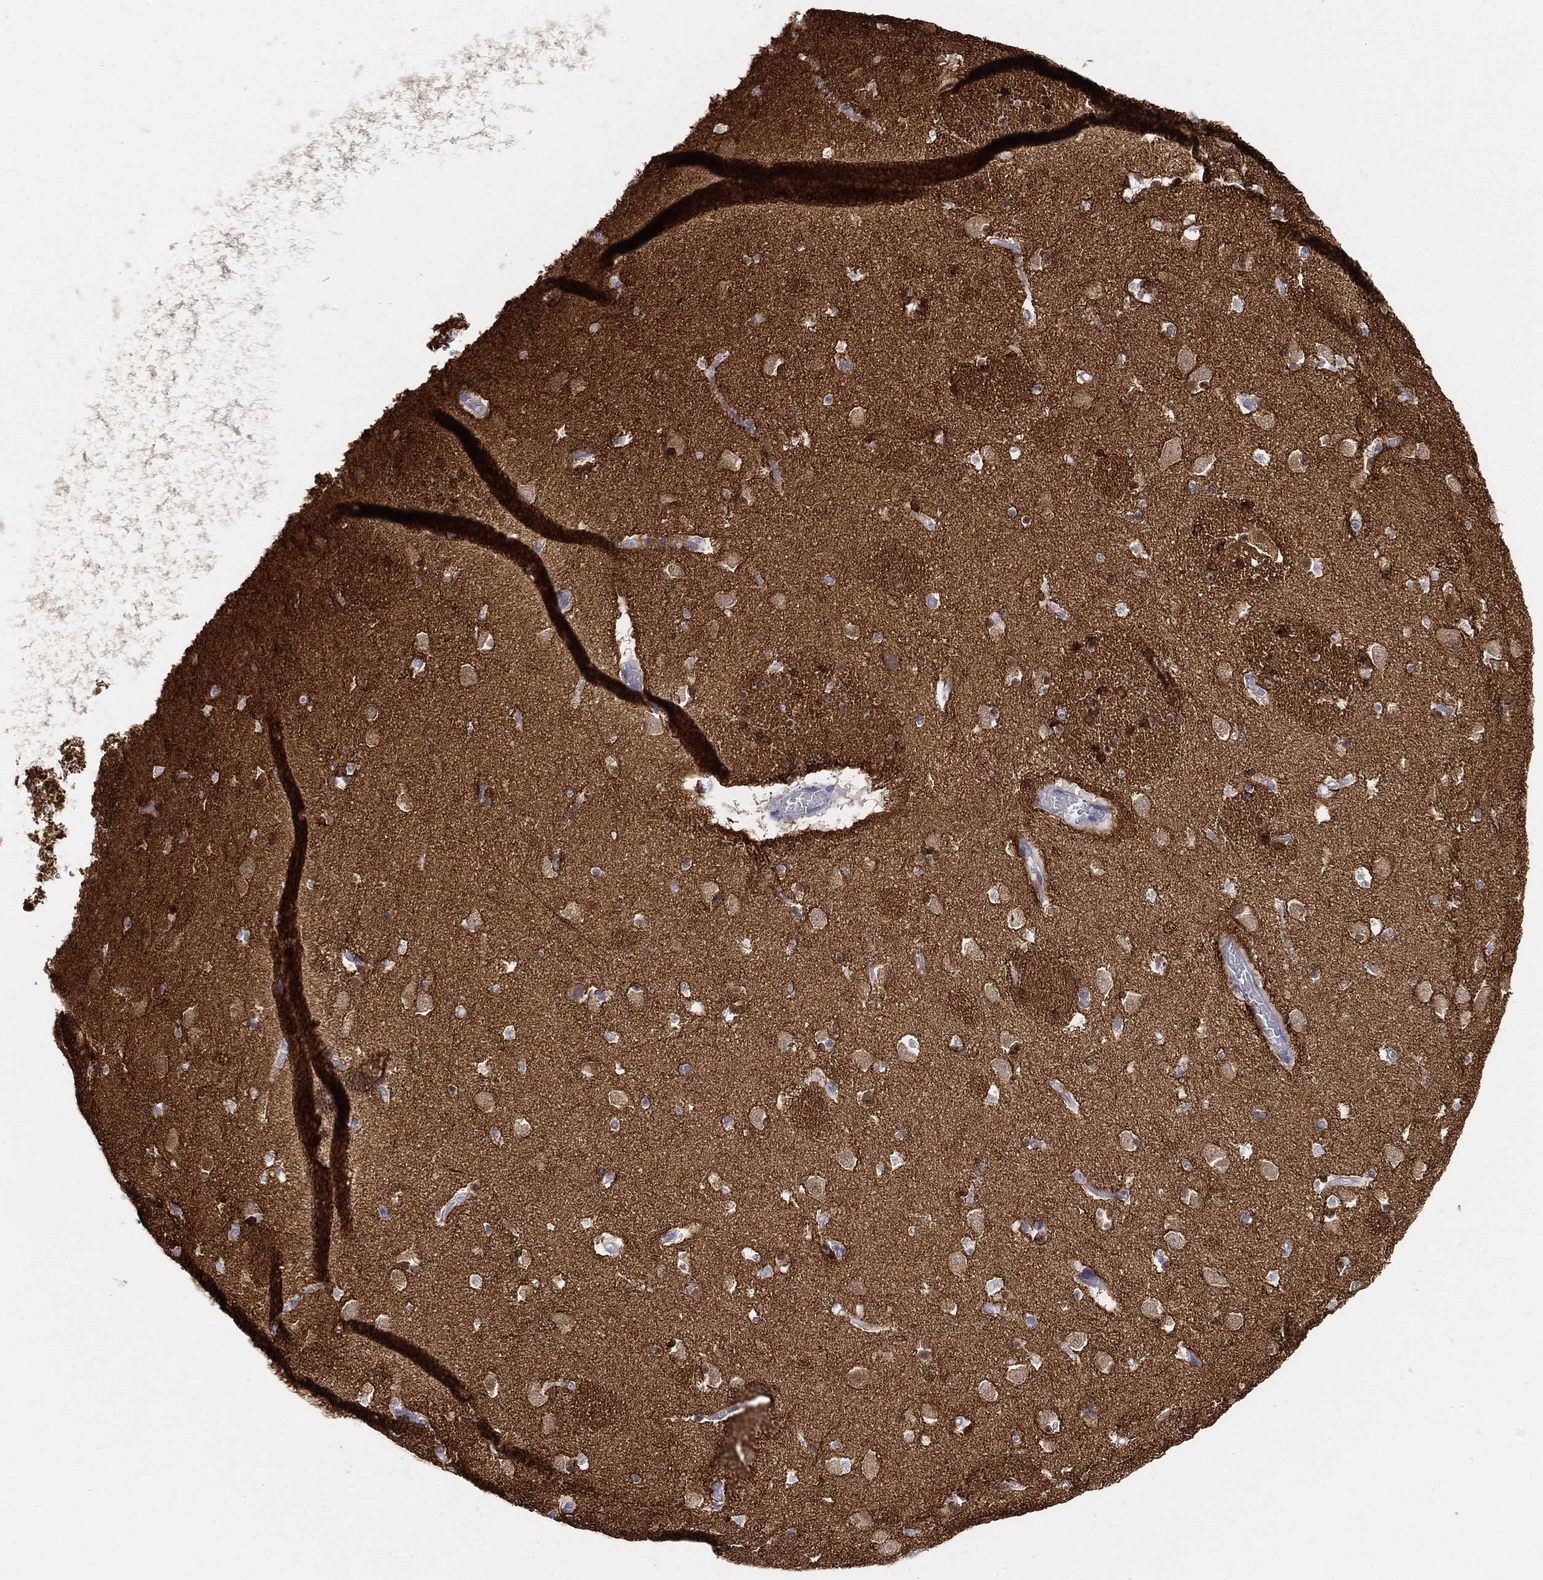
{"staining": {"intensity": "negative", "quantity": "none", "location": "none"}, "tissue": "caudate", "cell_type": "Glial cells", "image_type": "normal", "snomed": [{"axis": "morphology", "description": "Normal tissue, NOS"}, {"axis": "topography", "description": "Lateral ventricle wall"}], "caption": "IHC photomicrograph of normal caudate: human caudate stained with DAB shows no significant protein expression in glial cells.", "gene": "TMEM25", "patient": {"sex": "female", "age": 42}}